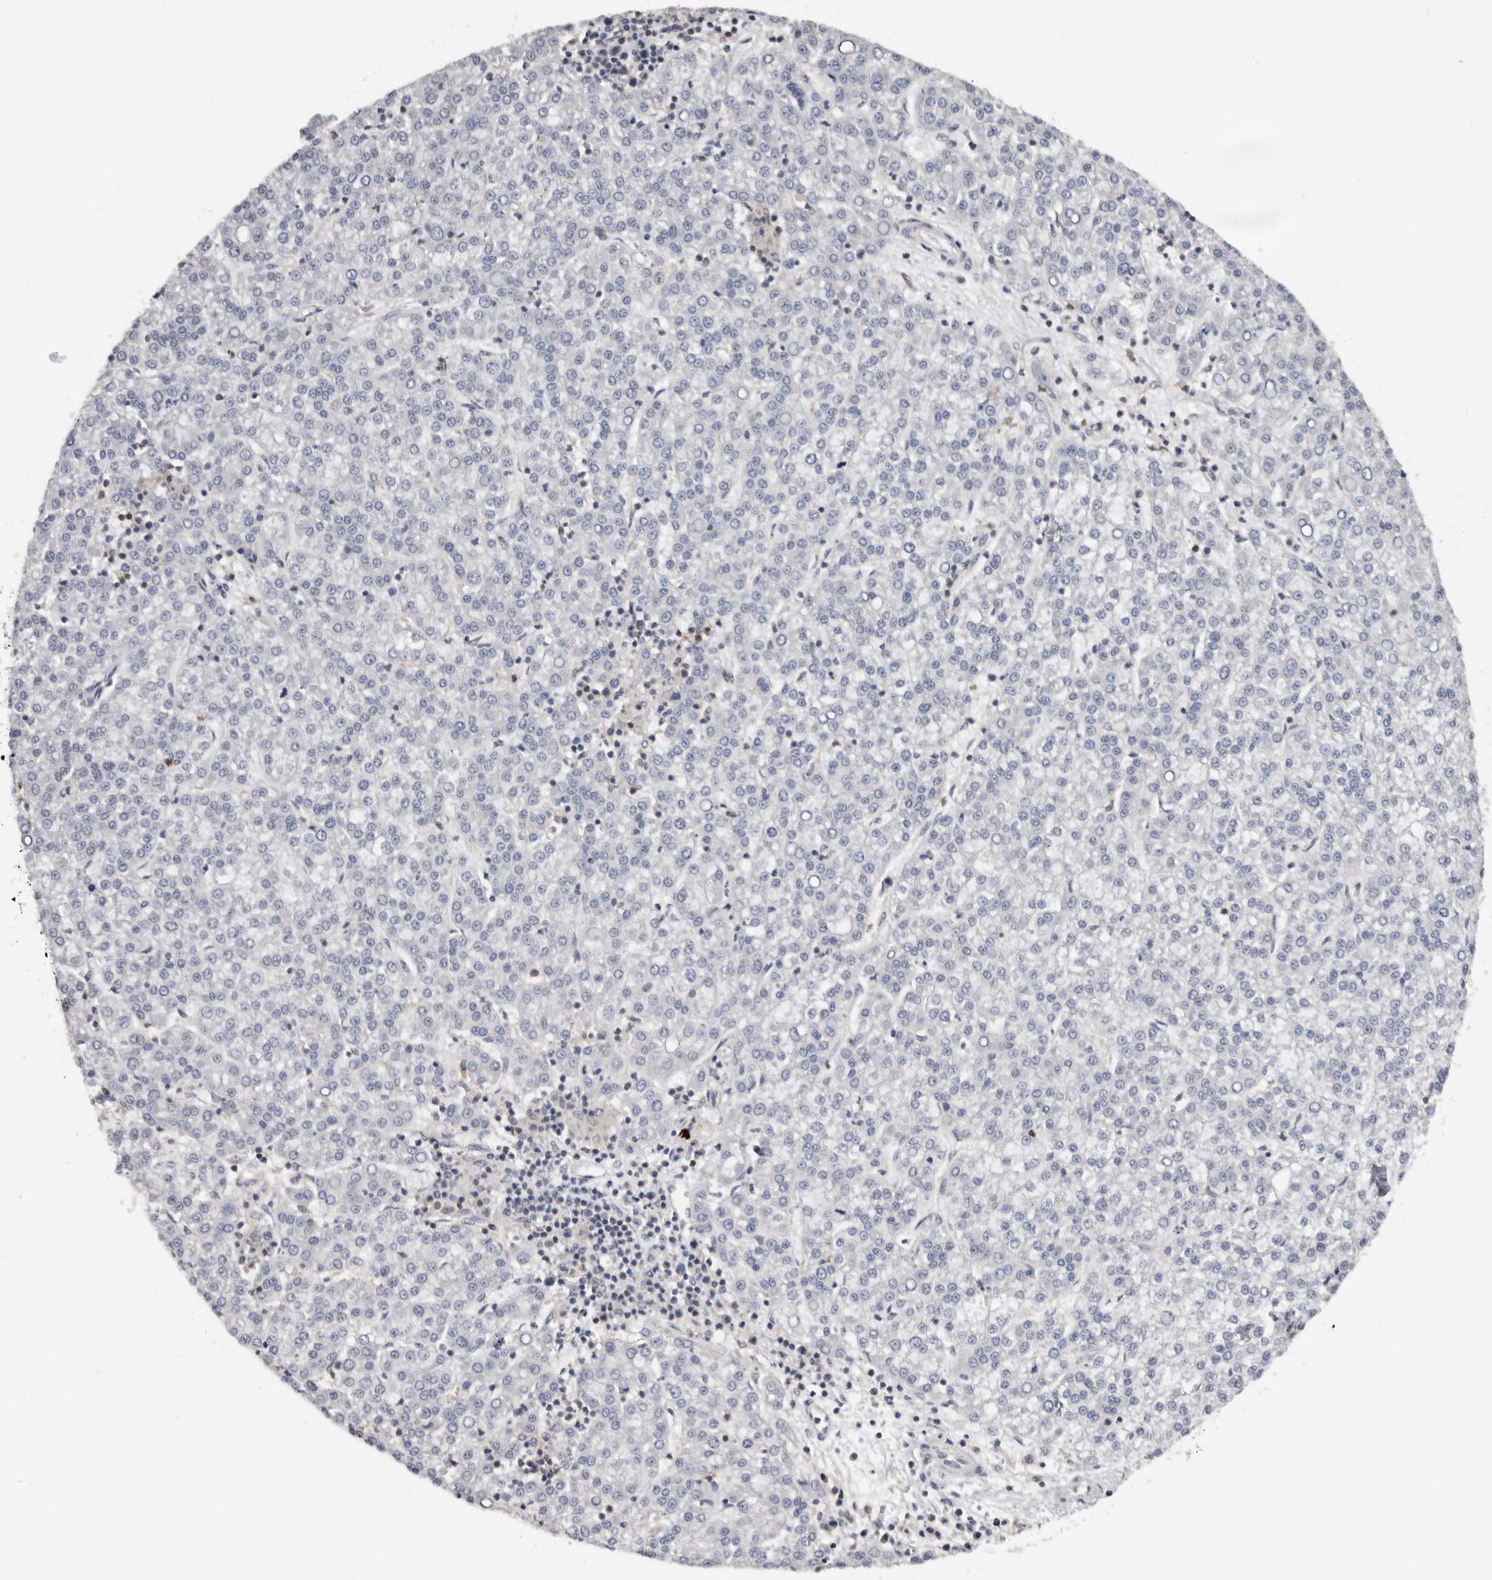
{"staining": {"intensity": "negative", "quantity": "none", "location": "none"}, "tissue": "liver cancer", "cell_type": "Tumor cells", "image_type": "cancer", "snomed": [{"axis": "morphology", "description": "Carcinoma, Hepatocellular, NOS"}, {"axis": "topography", "description": "Liver"}], "caption": "Tumor cells show no significant protein positivity in hepatocellular carcinoma (liver).", "gene": "KIF2B", "patient": {"sex": "female", "age": 58}}